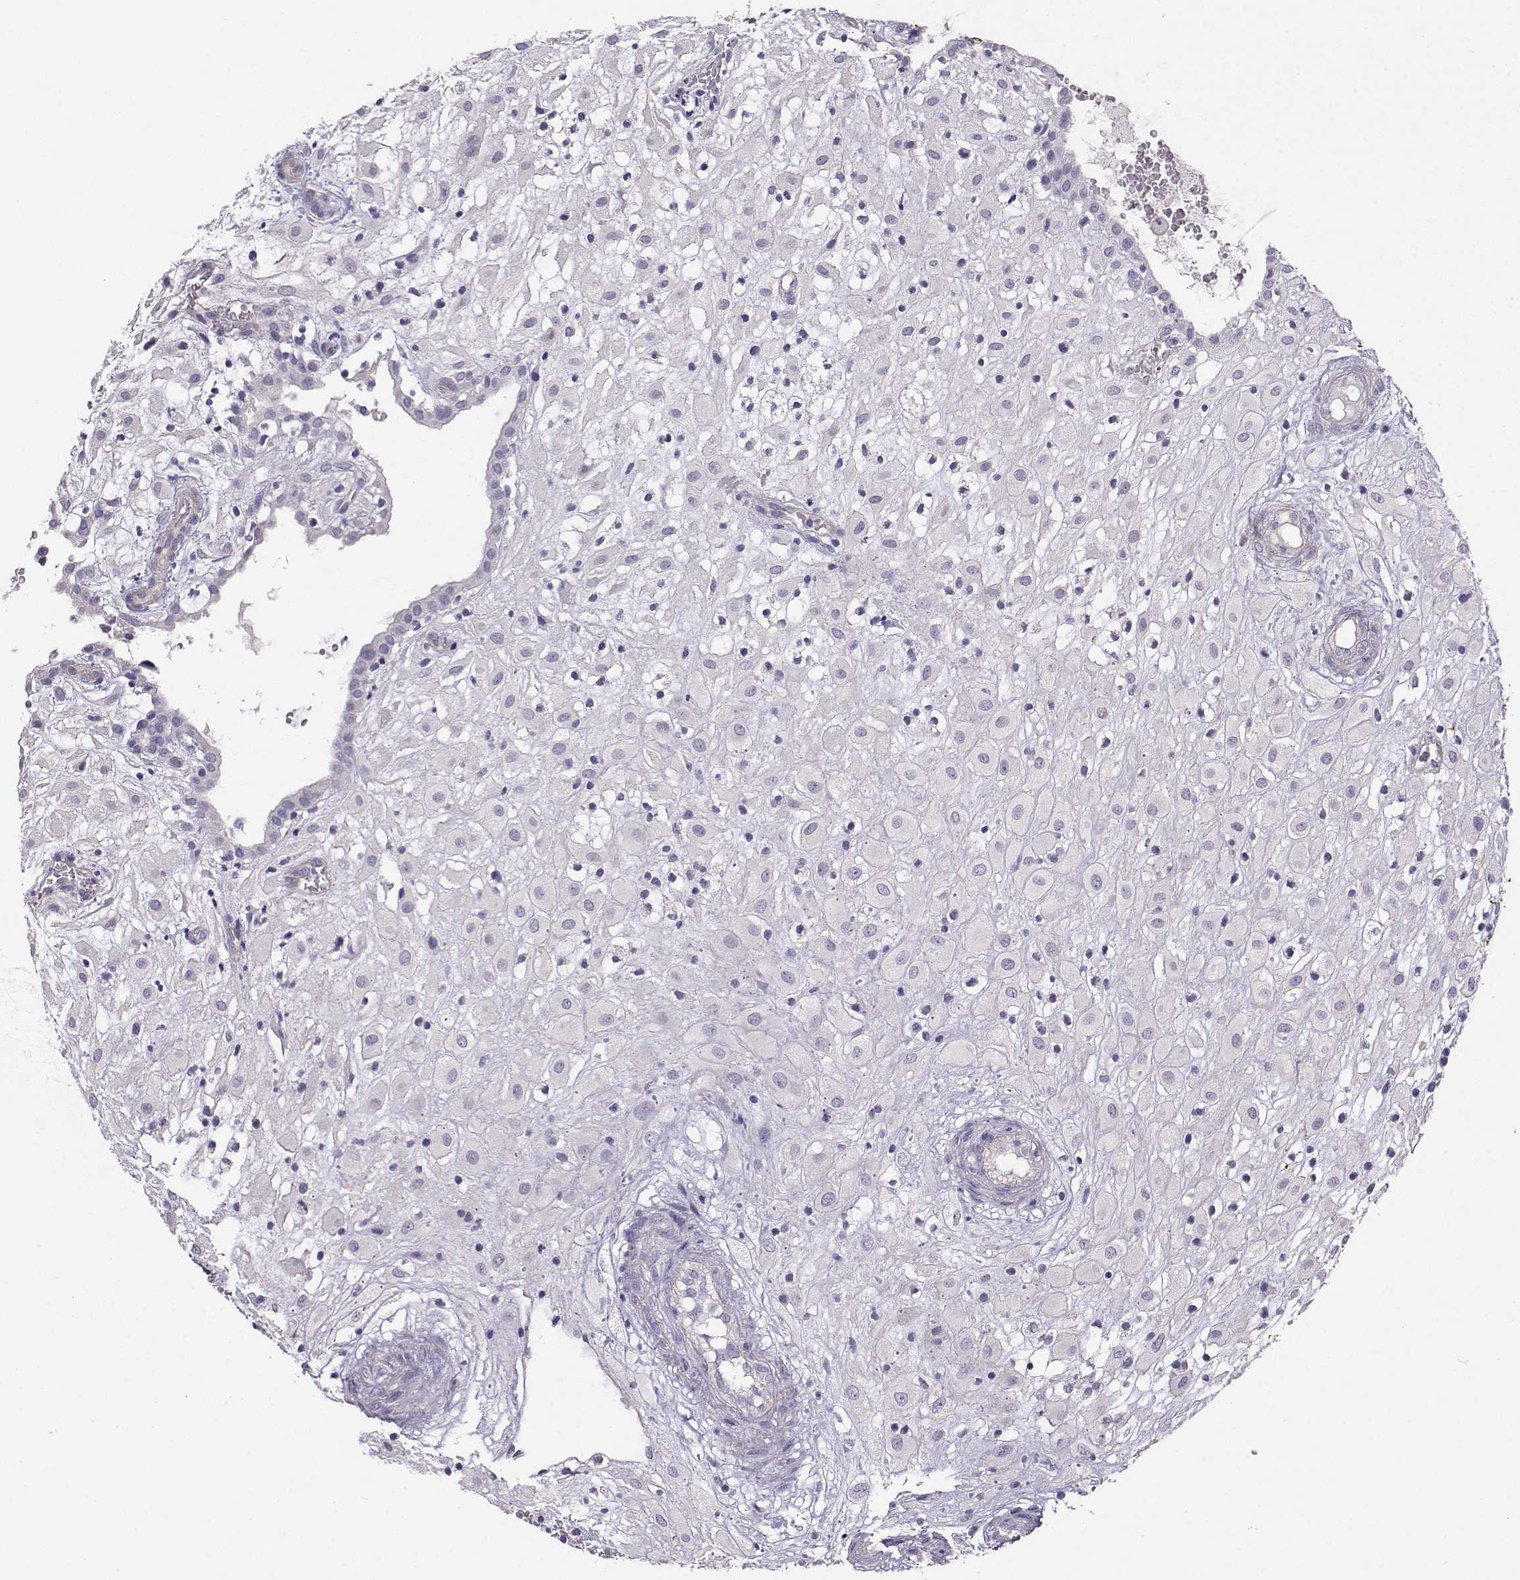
{"staining": {"intensity": "negative", "quantity": "none", "location": "none"}, "tissue": "placenta", "cell_type": "Decidual cells", "image_type": "normal", "snomed": [{"axis": "morphology", "description": "Normal tissue, NOS"}, {"axis": "topography", "description": "Placenta"}], "caption": "This is a image of immunohistochemistry (IHC) staining of normal placenta, which shows no expression in decidual cells.", "gene": "ENDOU", "patient": {"sex": "female", "age": 24}}